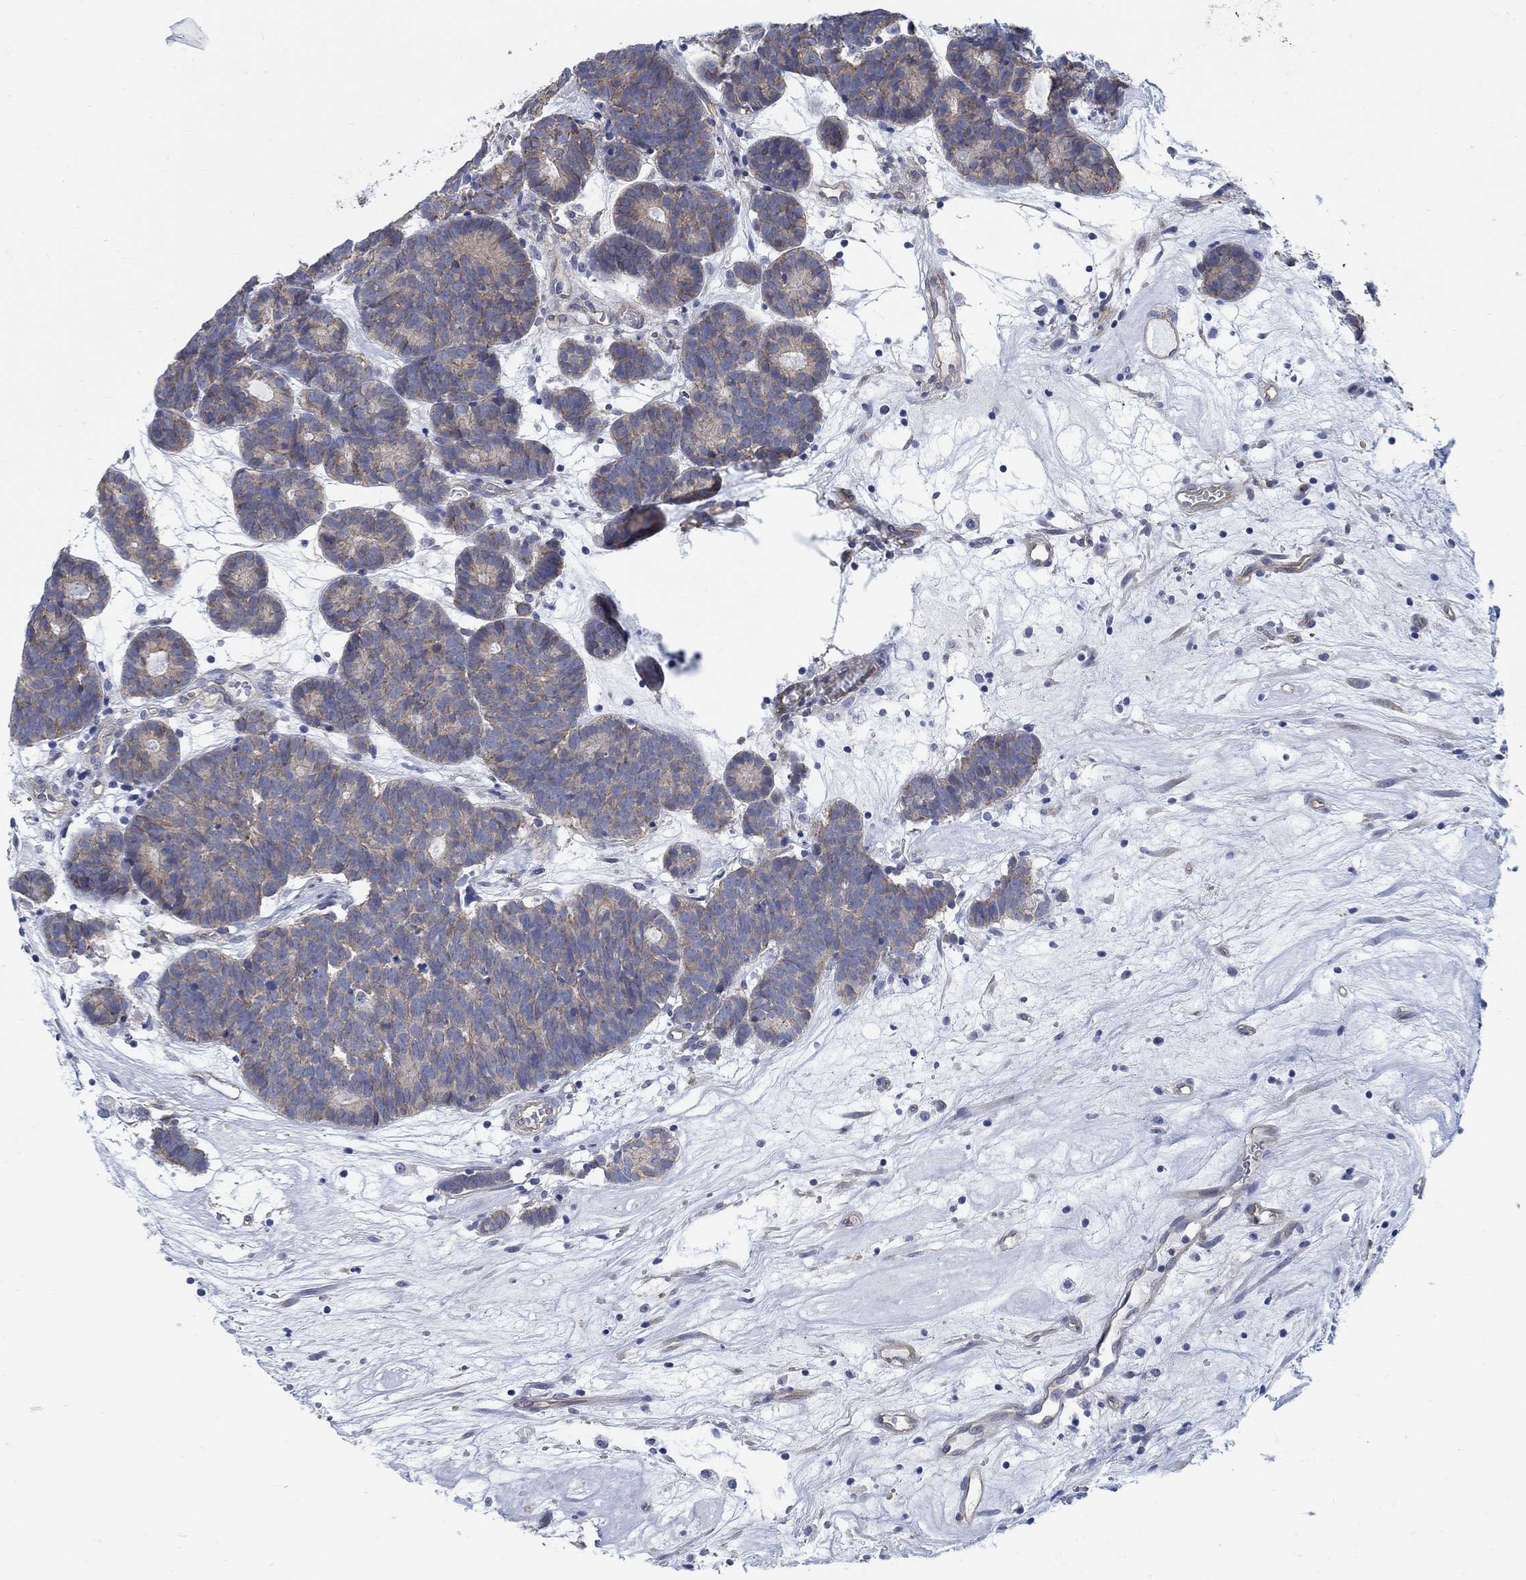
{"staining": {"intensity": "weak", "quantity": "25%-75%", "location": "cytoplasmic/membranous"}, "tissue": "head and neck cancer", "cell_type": "Tumor cells", "image_type": "cancer", "snomed": [{"axis": "morphology", "description": "Adenocarcinoma, NOS"}, {"axis": "topography", "description": "Head-Neck"}], "caption": "About 25%-75% of tumor cells in human head and neck cancer (adenocarcinoma) demonstrate weak cytoplasmic/membranous protein positivity as visualized by brown immunohistochemical staining.", "gene": "TMEM198", "patient": {"sex": "female", "age": 81}}